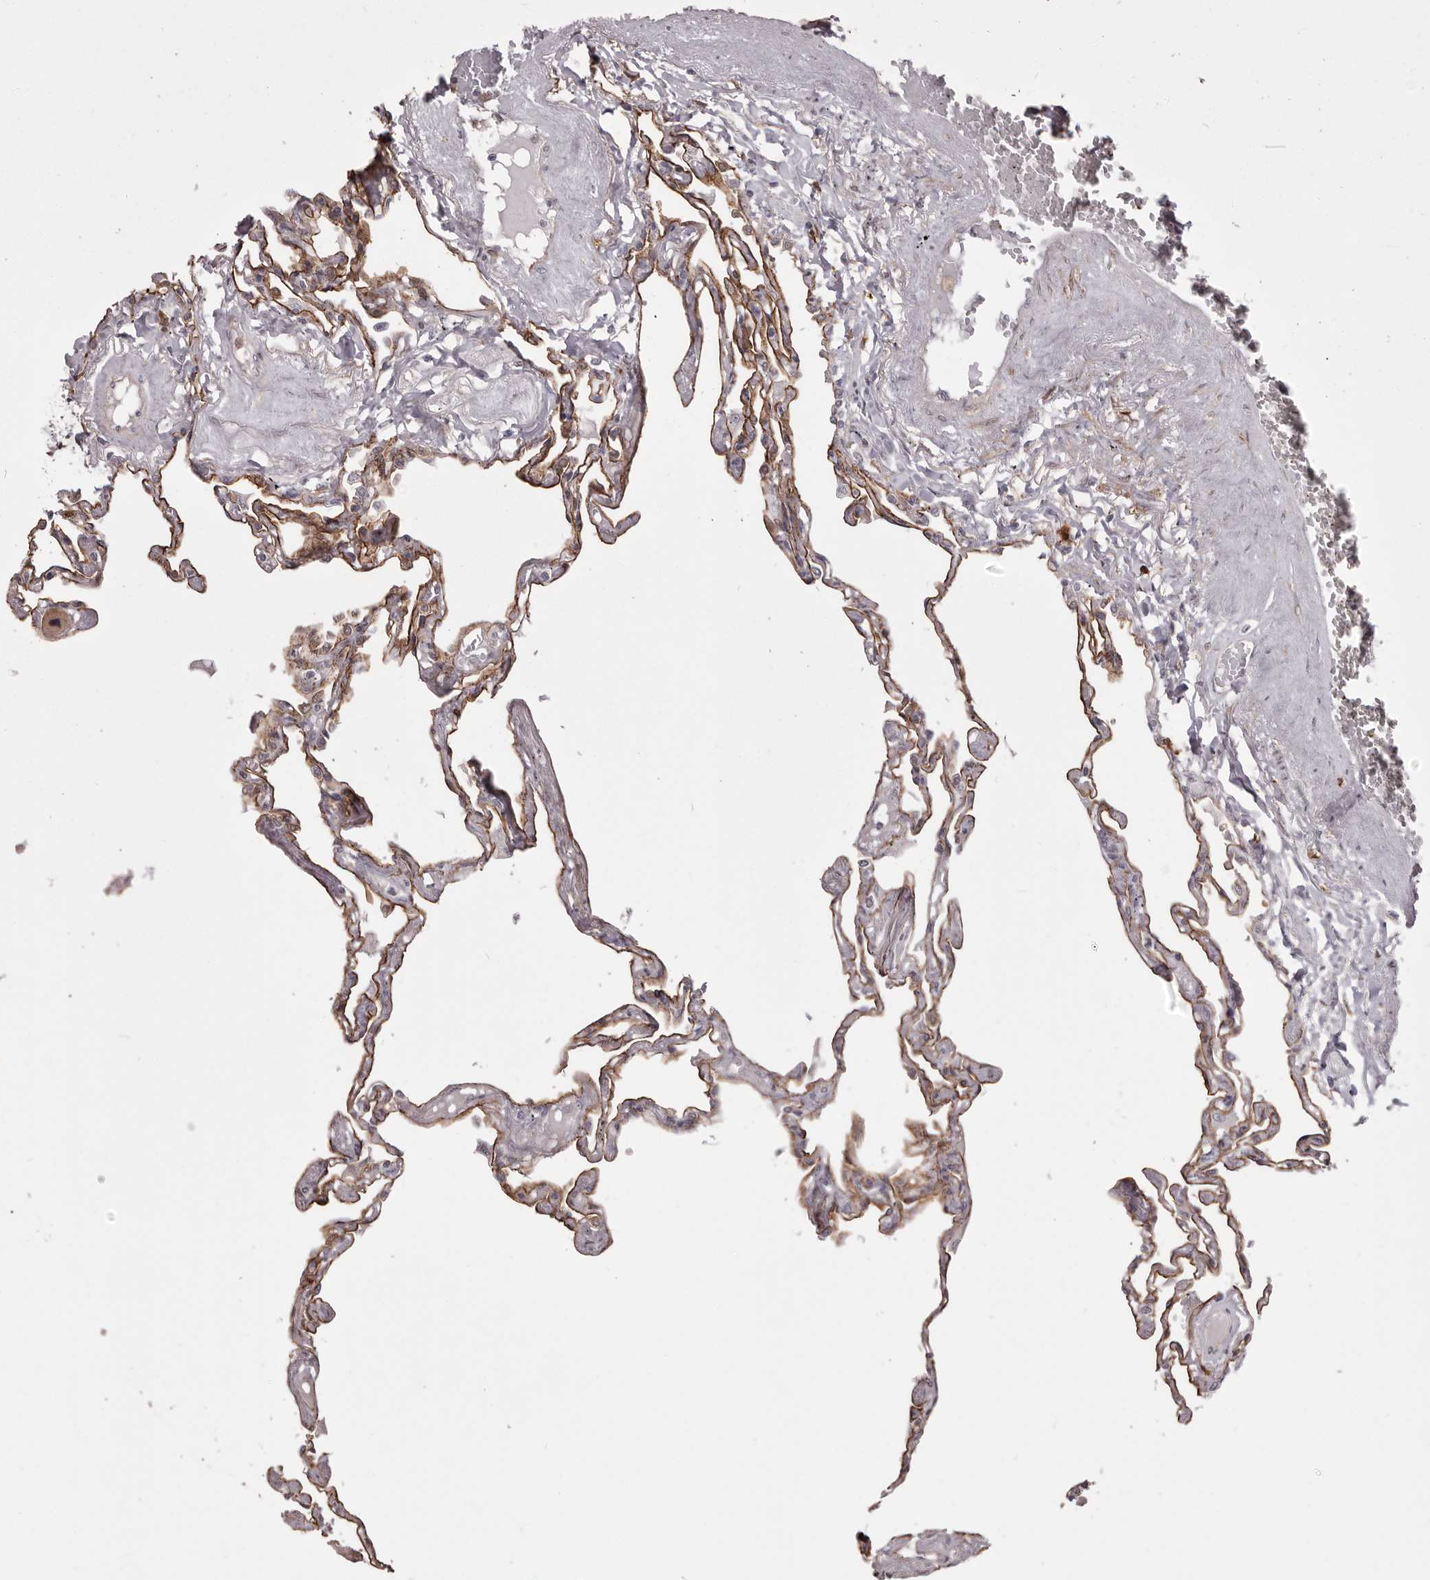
{"staining": {"intensity": "moderate", "quantity": ">75%", "location": "cytoplasmic/membranous"}, "tissue": "lung", "cell_type": "Alveolar cells", "image_type": "normal", "snomed": [{"axis": "morphology", "description": "Normal tissue, NOS"}, {"axis": "topography", "description": "Lung"}], "caption": "Immunohistochemistry (IHC) (DAB (3,3'-diaminobenzidine)) staining of normal human lung reveals moderate cytoplasmic/membranous protein expression in about >75% of alveolar cells.", "gene": "GFOD1", "patient": {"sex": "female", "age": 67}}